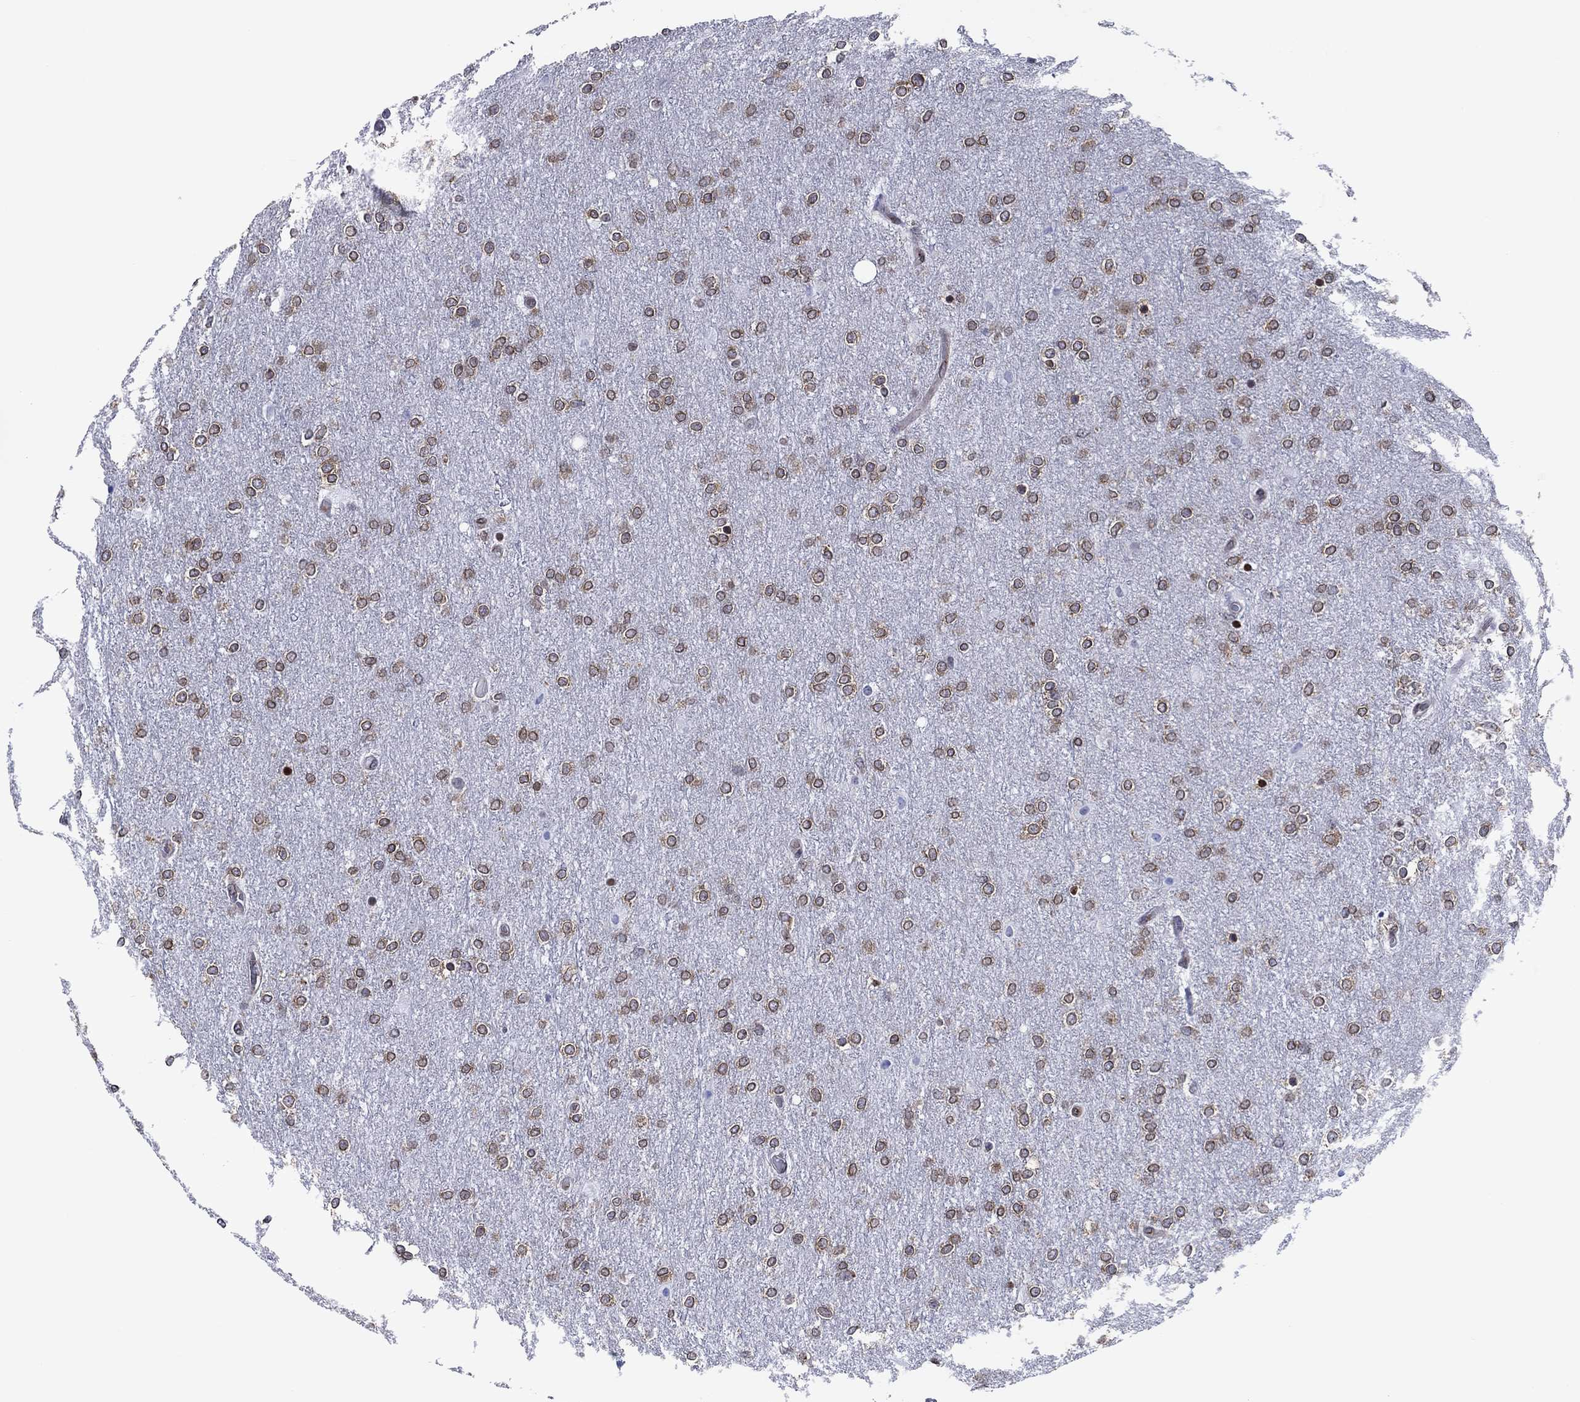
{"staining": {"intensity": "moderate", "quantity": ">75%", "location": "cytoplasmic/membranous"}, "tissue": "glioma", "cell_type": "Tumor cells", "image_type": "cancer", "snomed": [{"axis": "morphology", "description": "Glioma, malignant, High grade"}, {"axis": "topography", "description": "Brain"}], "caption": "Approximately >75% of tumor cells in human glioma display moderate cytoplasmic/membranous protein staining as visualized by brown immunohistochemical staining.", "gene": "YBX1", "patient": {"sex": "female", "age": 61}}